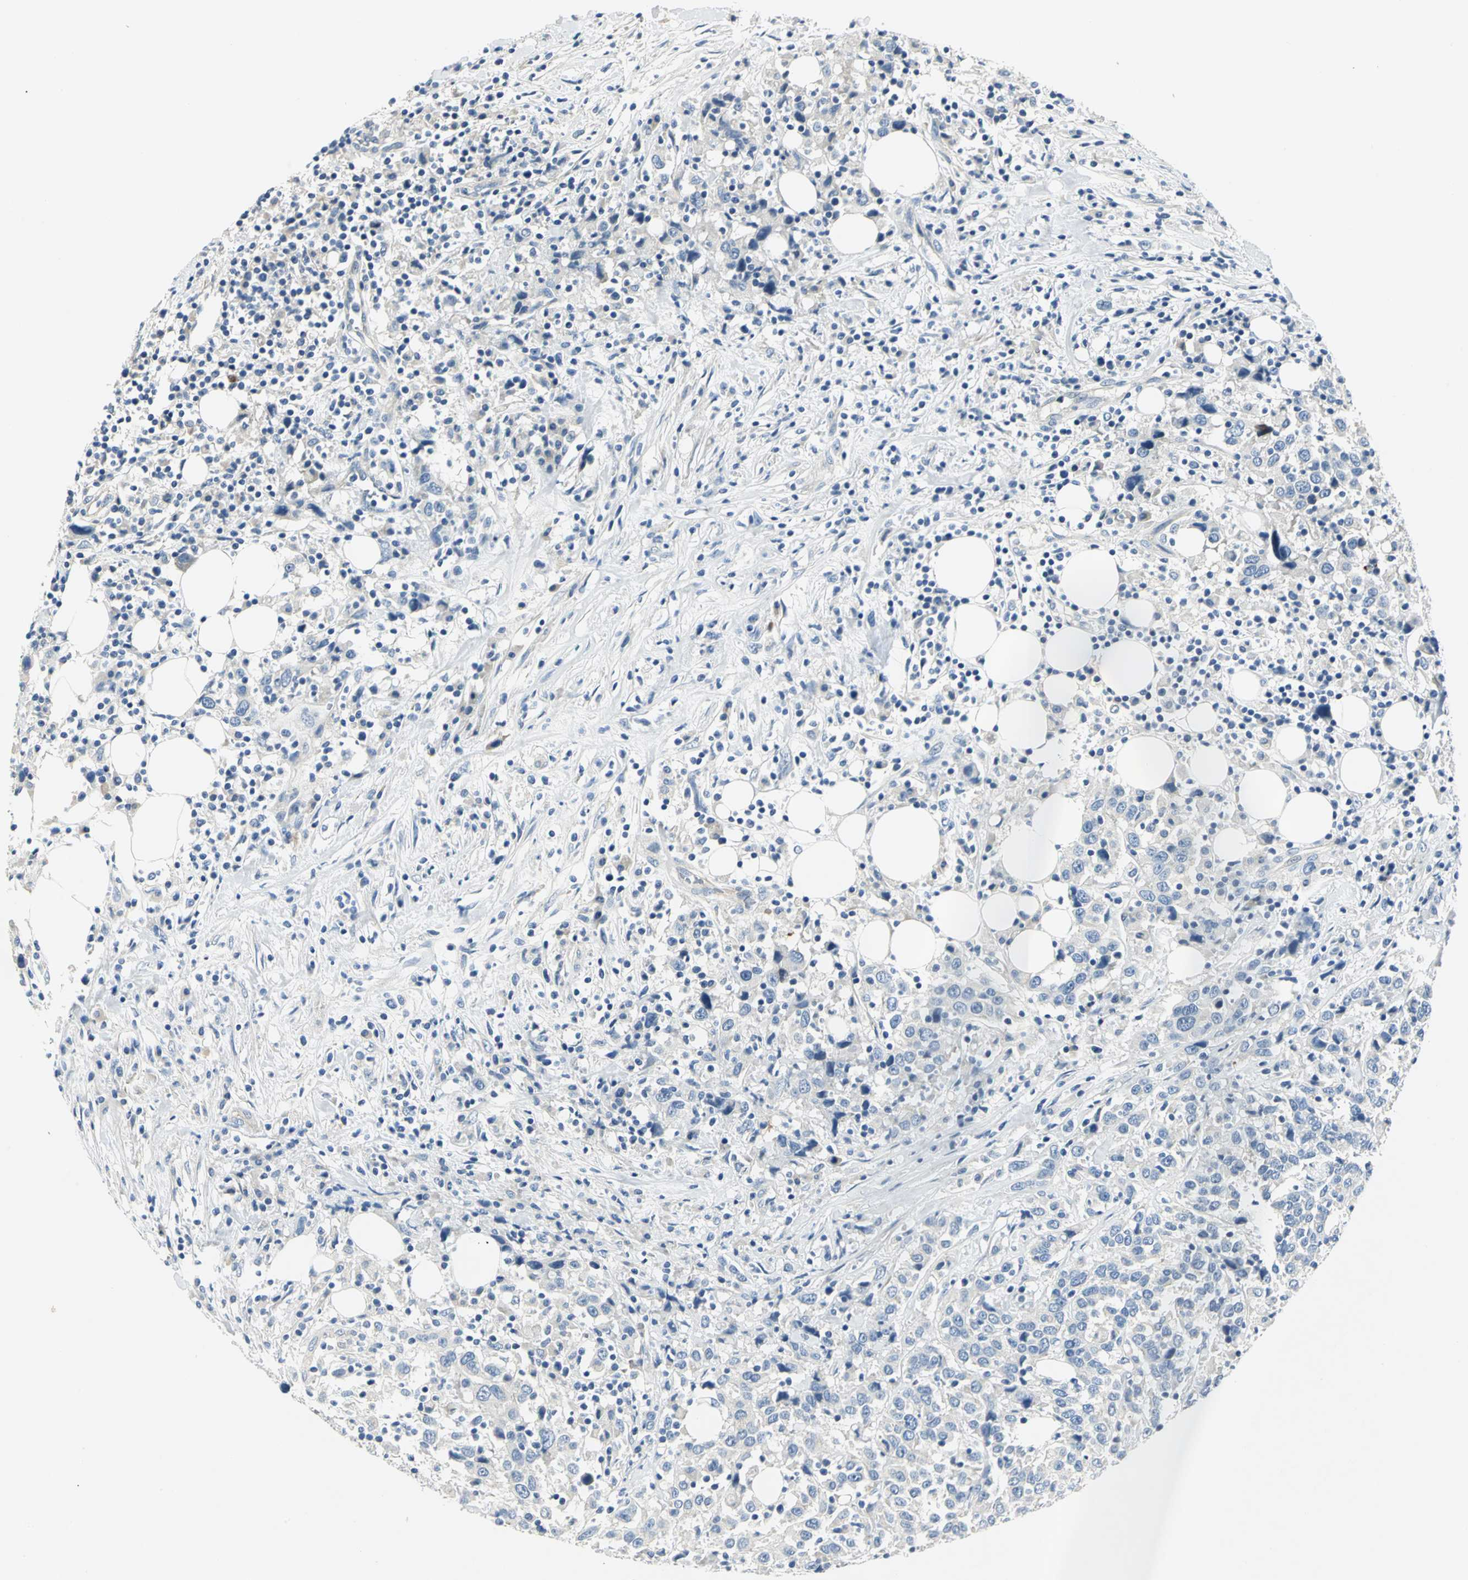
{"staining": {"intensity": "negative", "quantity": "none", "location": "none"}, "tissue": "urothelial cancer", "cell_type": "Tumor cells", "image_type": "cancer", "snomed": [{"axis": "morphology", "description": "Urothelial carcinoma, High grade"}, {"axis": "topography", "description": "Urinary bladder"}], "caption": "This histopathology image is of urothelial cancer stained with immunohistochemistry (IHC) to label a protein in brown with the nuclei are counter-stained blue. There is no expression in tumor cells.", "gene": "RIPOR1", "patient": {"sex": "male", "age": 61}}